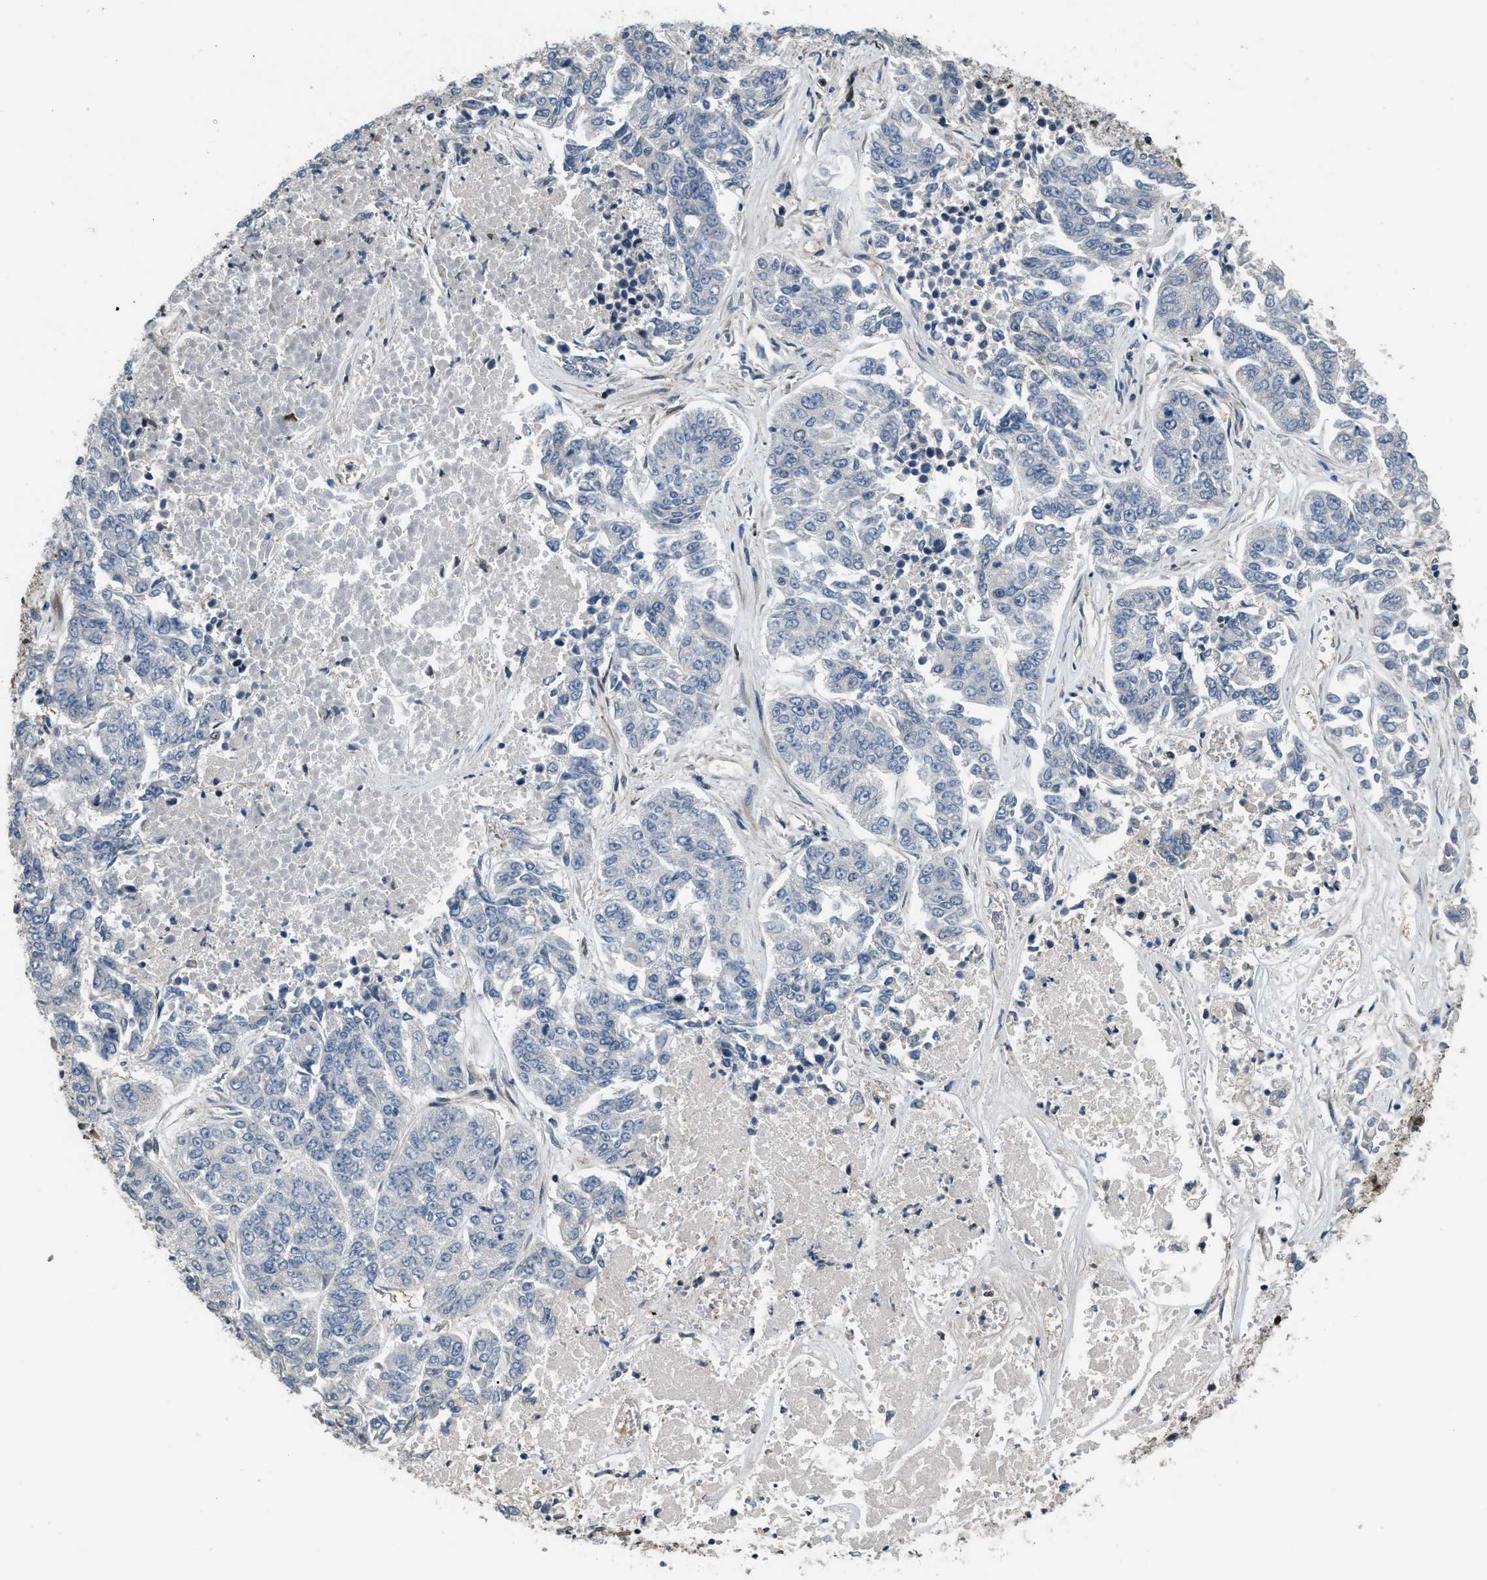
{"staining": {"intensity": "negative", "quantity": "none", "location": "none"}, "tissue": "lung cancer", "cell_type": "Tumor cells", "image_type": "cancer", "snomed": [{"axis": "morphology", "description": "Adenocarcinoma, NOS"}, {"axis": "topography", "description": "Lung"}], "caption": "Immunohistochemistry image of neoplastic tissue: human lung cancer stained with DAB (3,3'-diaminobenzidine) reveals no significant protein staining in tumor cells.", "gene": "LTA4H", "patient": {"sex": "male", "age": 84}}